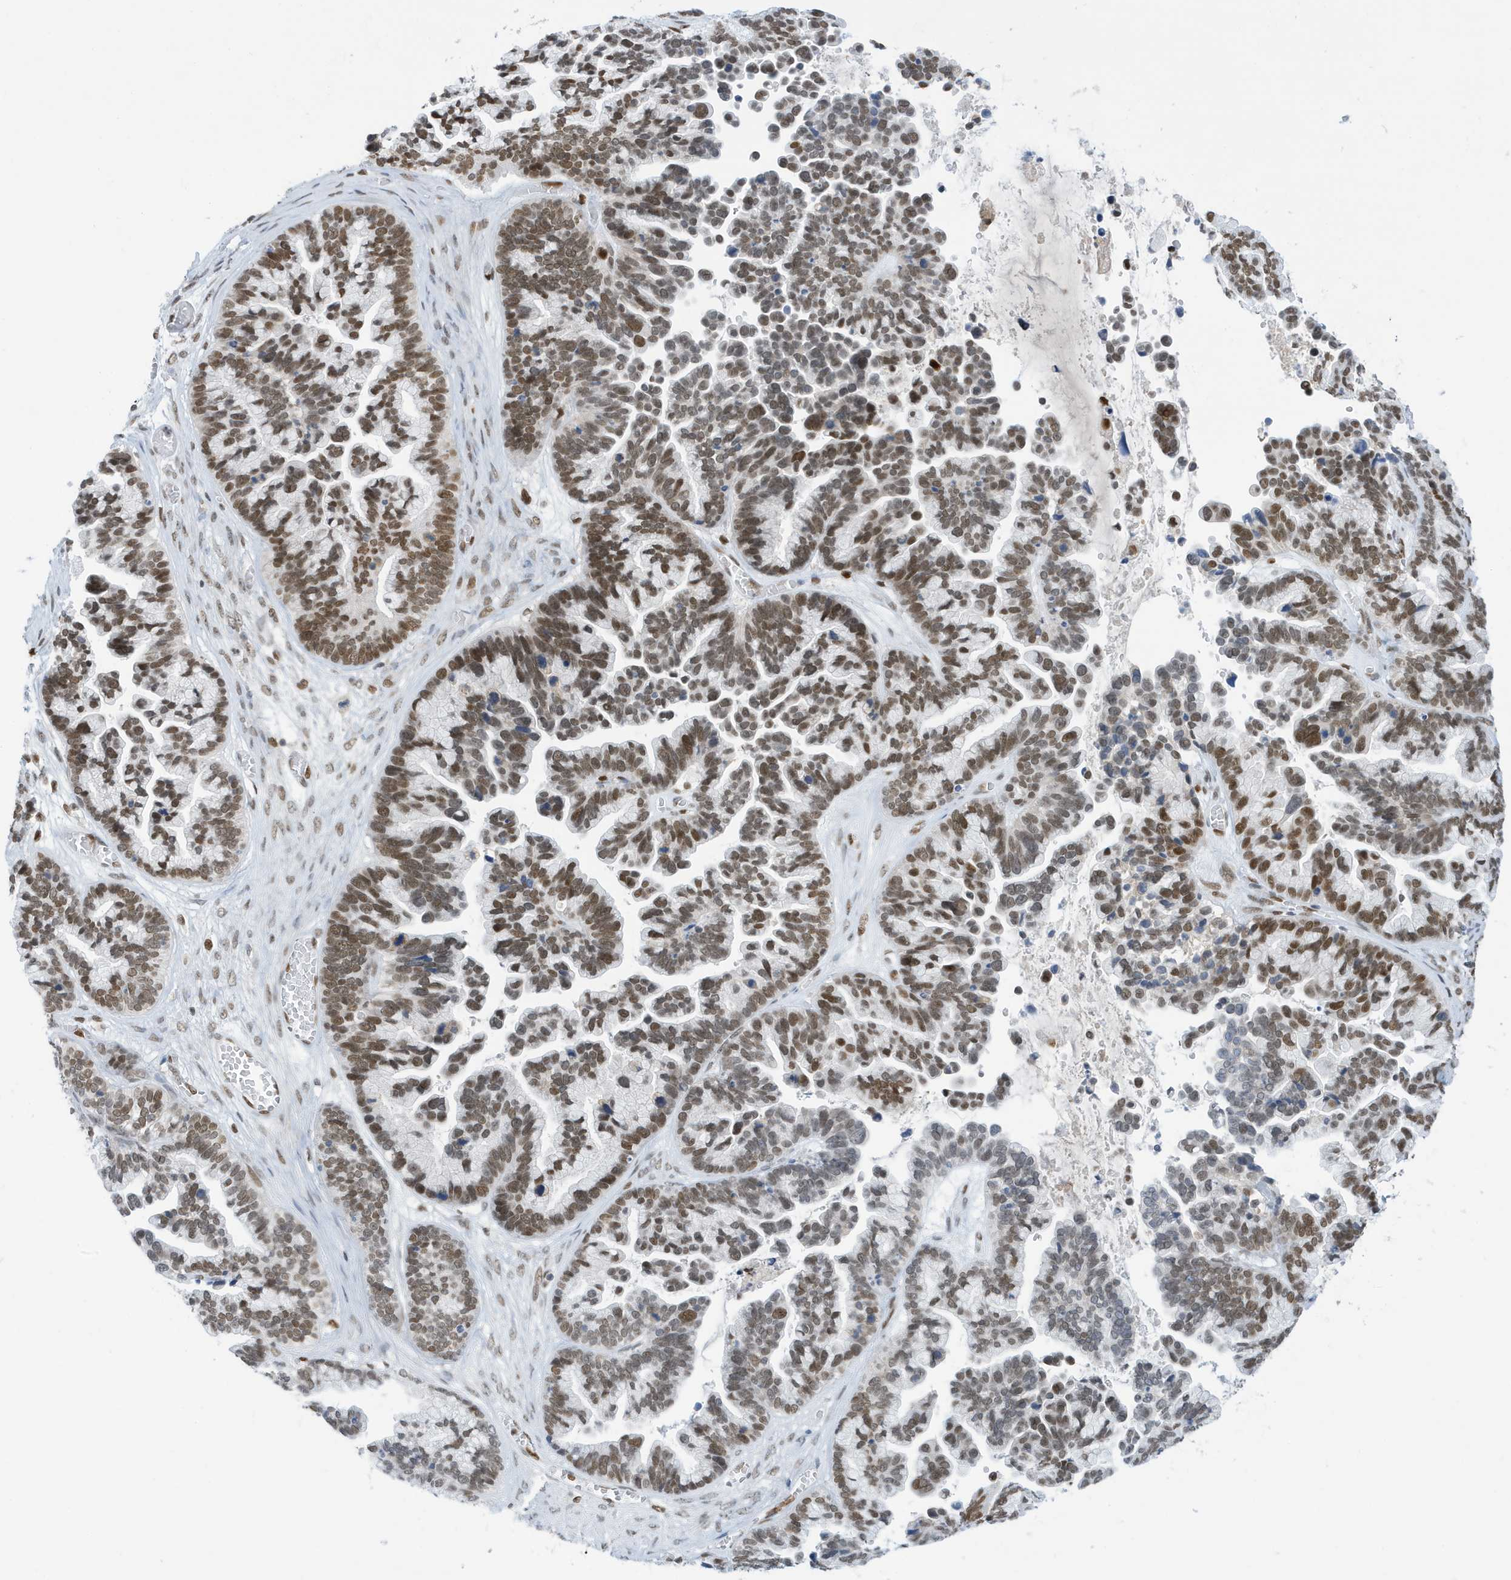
{"staining": {"intensity": "strong", "quantity": "25%-75%", "location": "nuclear"}, "tissue": "ovarian cancer", "cell_type": "Tumor cells", "image_type": "cancer", "snomed": [{"axis": "morphology", "description": "Cystadenocarcinoma, serous, NOS"}, {"axis": "topography", "description": "Ovary"}], "caption": "Serous cystadenocarcinoma (ovarian) tissue exhibits strong nuclear positivity in approximately 25%-75% of tumor cells", "gene": "PCYT1A", "patient": {"sex": "female", "age": 56}}